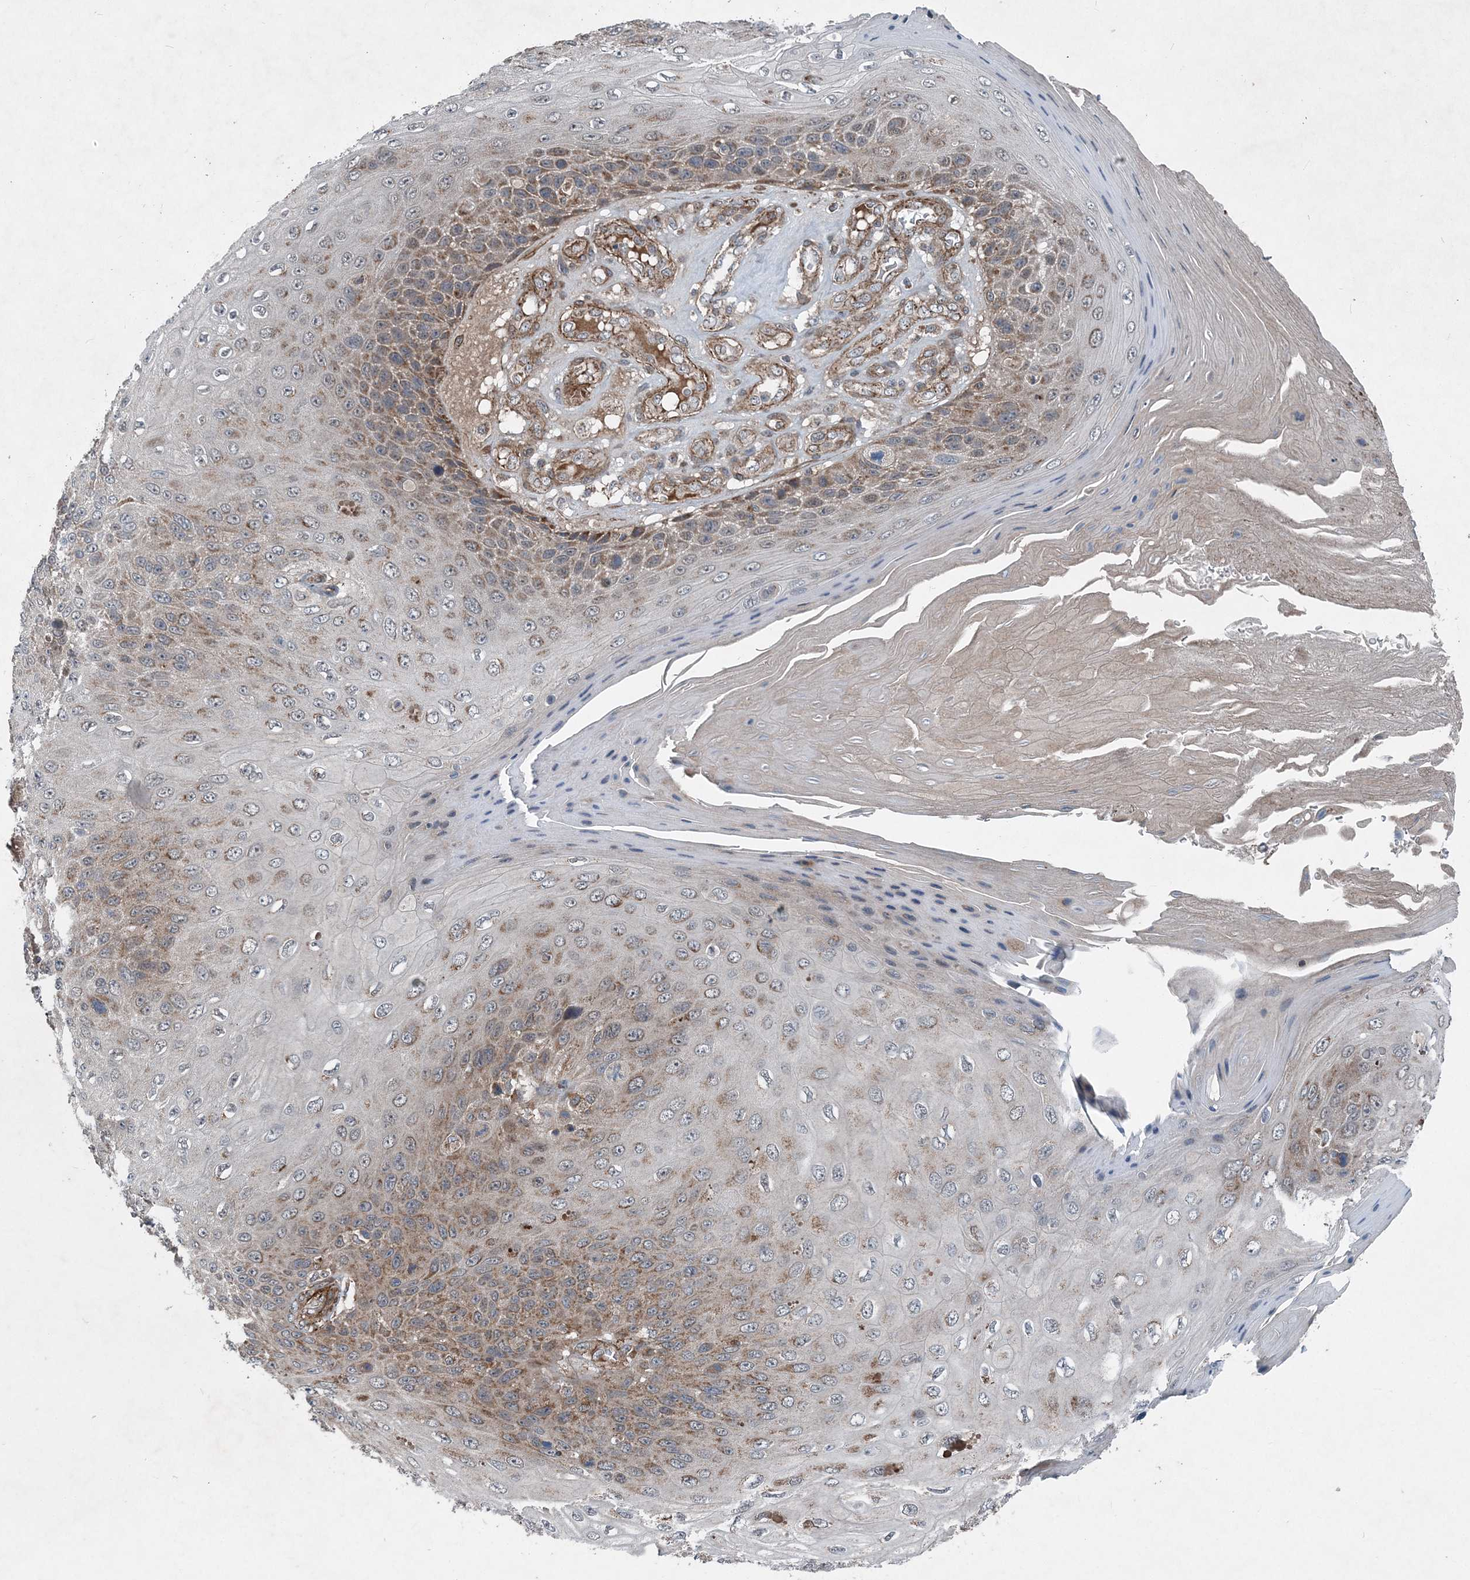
{"staining": {"intensity": "weak", "quantity": ">75%", "location": "cytoplasmic/membranous"}, "tissue": "skin cancer", "cell_type": "Tumor cells", "image_type": "cancer", "snomed": [{"axis": "morphology", "description": "Squamous cell carcinoma, NOS"}, {"axis": "topography", "description": "Skin"}], "caption": "A brown stain shows weak cytoplasmic/membranous staining of a protein in skin squamous cell carcinoma tumor cells.", "gene": "NDUFA2", "patient": {"sex": "female", "age": 88}}